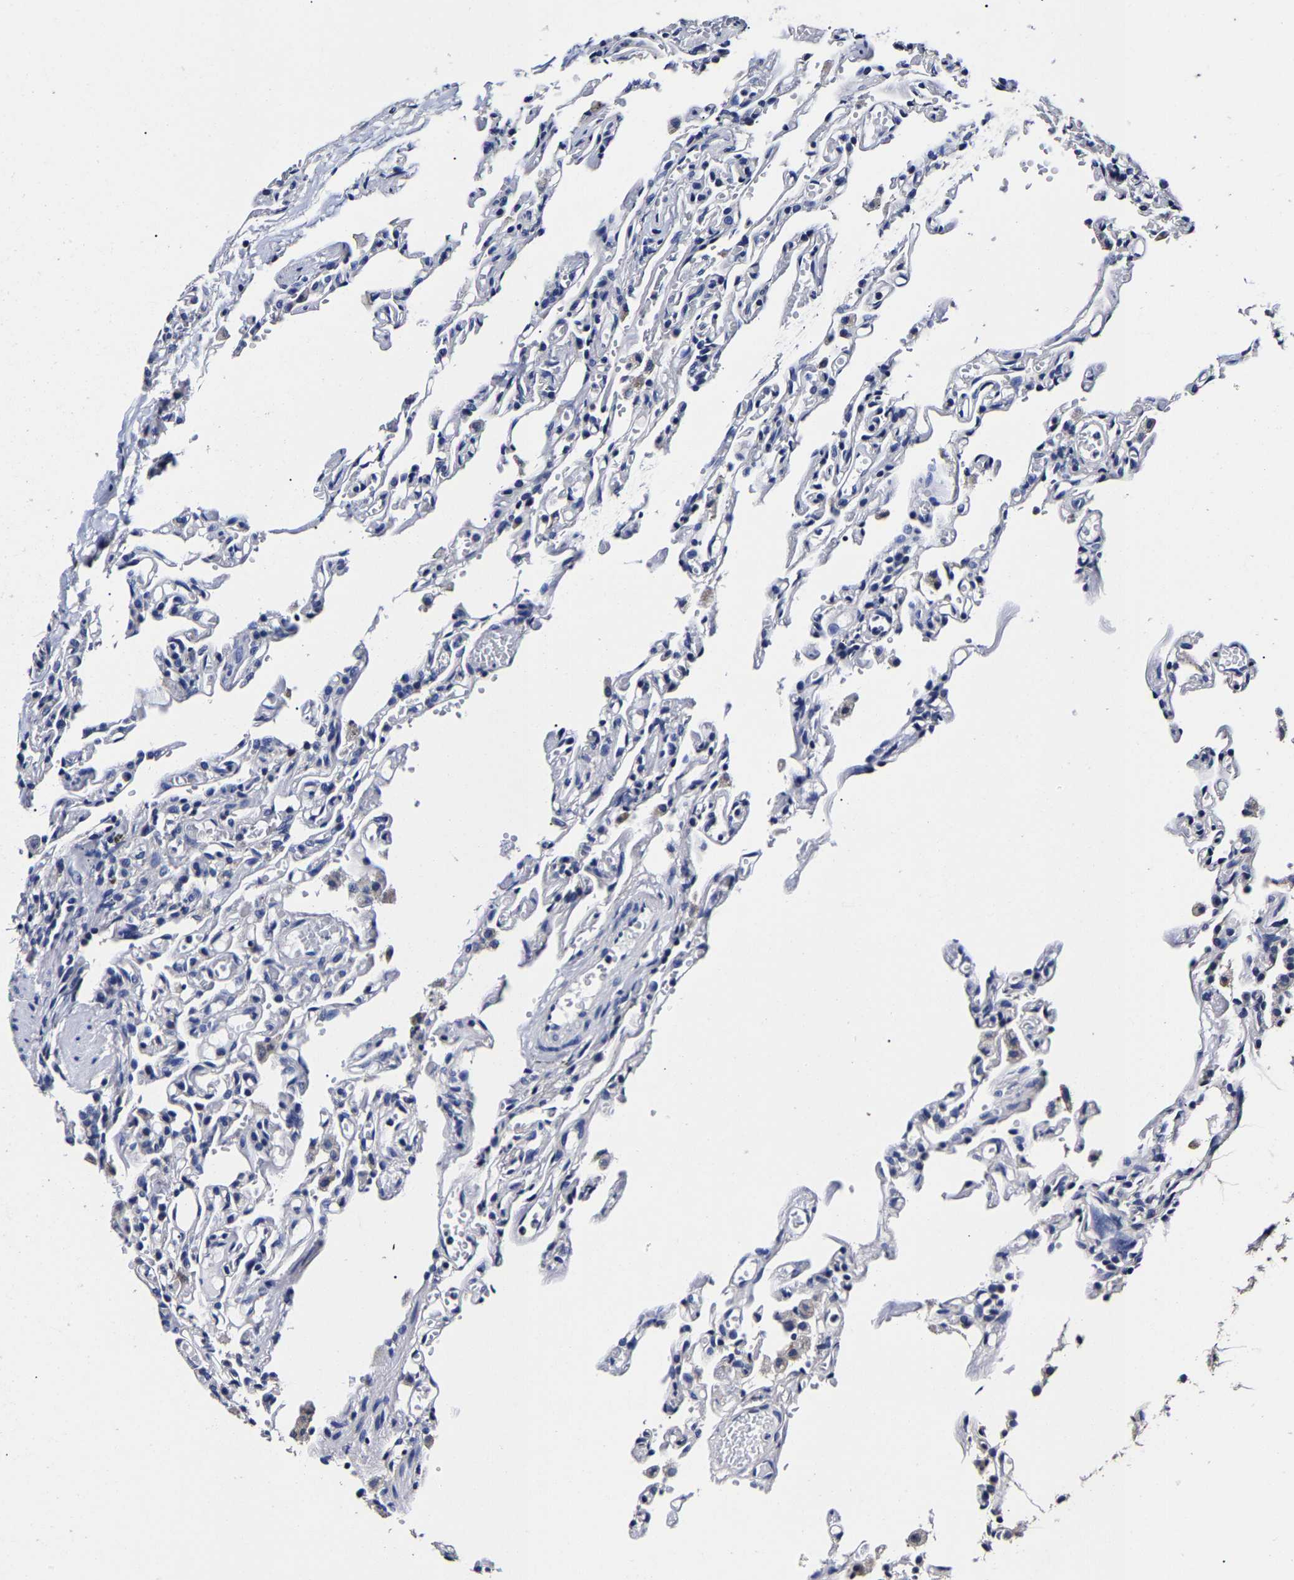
{"staining": {"intensity": "negative", "quantity": "none", "location": "none"}, "tissue": "lung", "cell_type": "Alveolar cells", "image_type": "normal", "snomed": [{"axis": "morphology", "description": "Normal tissue, NOS"}, {"axis": "topography", "description": "Lung"}], "caption": "Immunohistochemical staining of benign lung demonstrates no significant positivity in alveolar cells. (Stains: DAB (3,3'-diaminobenzidine) immunohistochemistry (IHC) with hematoxylin counter stain, Microscopy: brightfield microscopy at high magnification).", "gene": "AKAP4", "patient": {"sex": "male", "age": 21}}